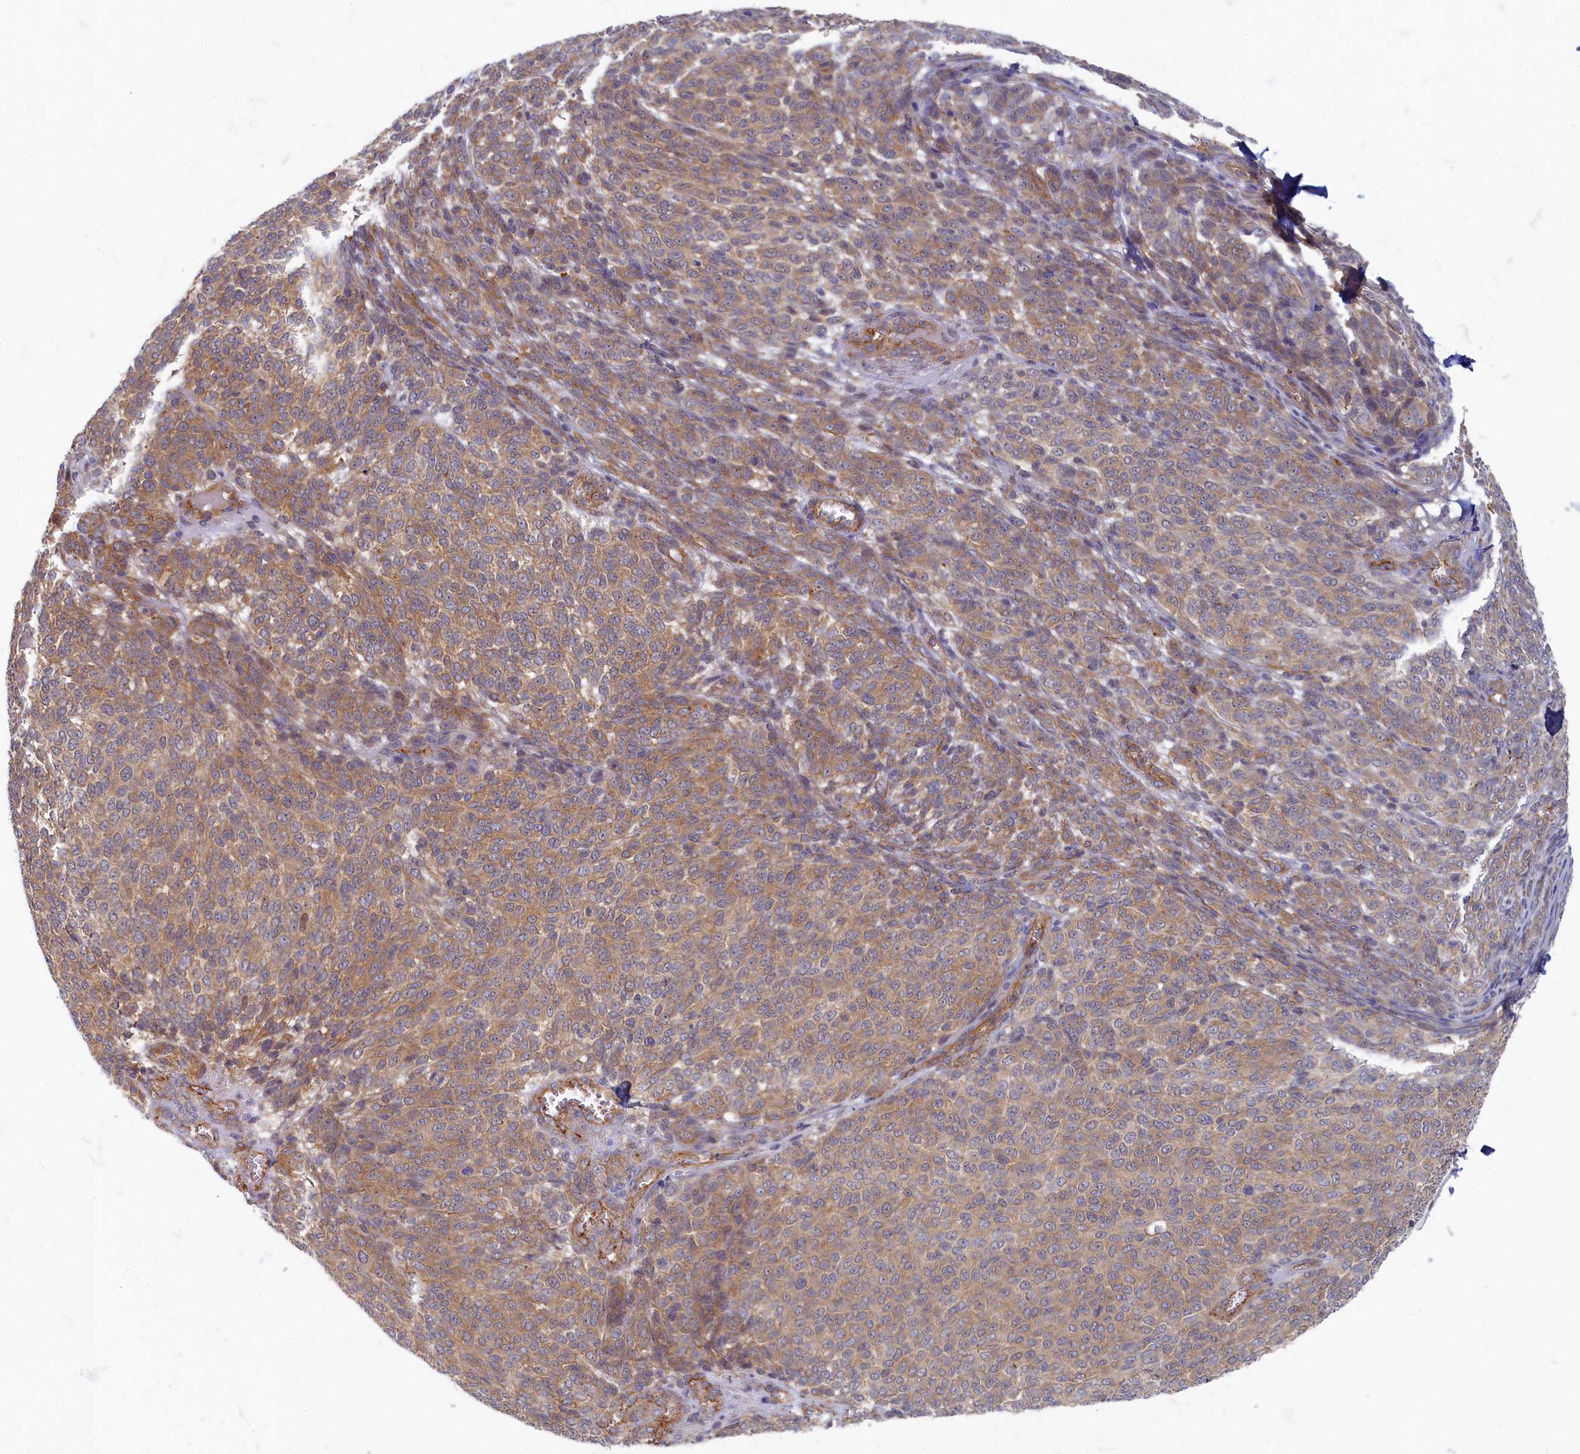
{"staining": {"intensity": "moderate", "quantity": "25%-75%", "location": "cytoplasmic/membranous"}, "tissue": "melanoma", "cell_type": "Tumor cells", "image_type": "cancer", "snomed": [{"axis": "morphology", "description": "Malignant melanoma, NOS"}, {"axis": "topography", "description": "Skin"}], "caption": "Human malignant melanoma stained with a brown dye demonstrates moderate cytoplasmic/membranous positive positivity in about 25%-75% of tumor cells.", "gene": "PSMG2", "patient": {"sex": "male", "age": 49}}